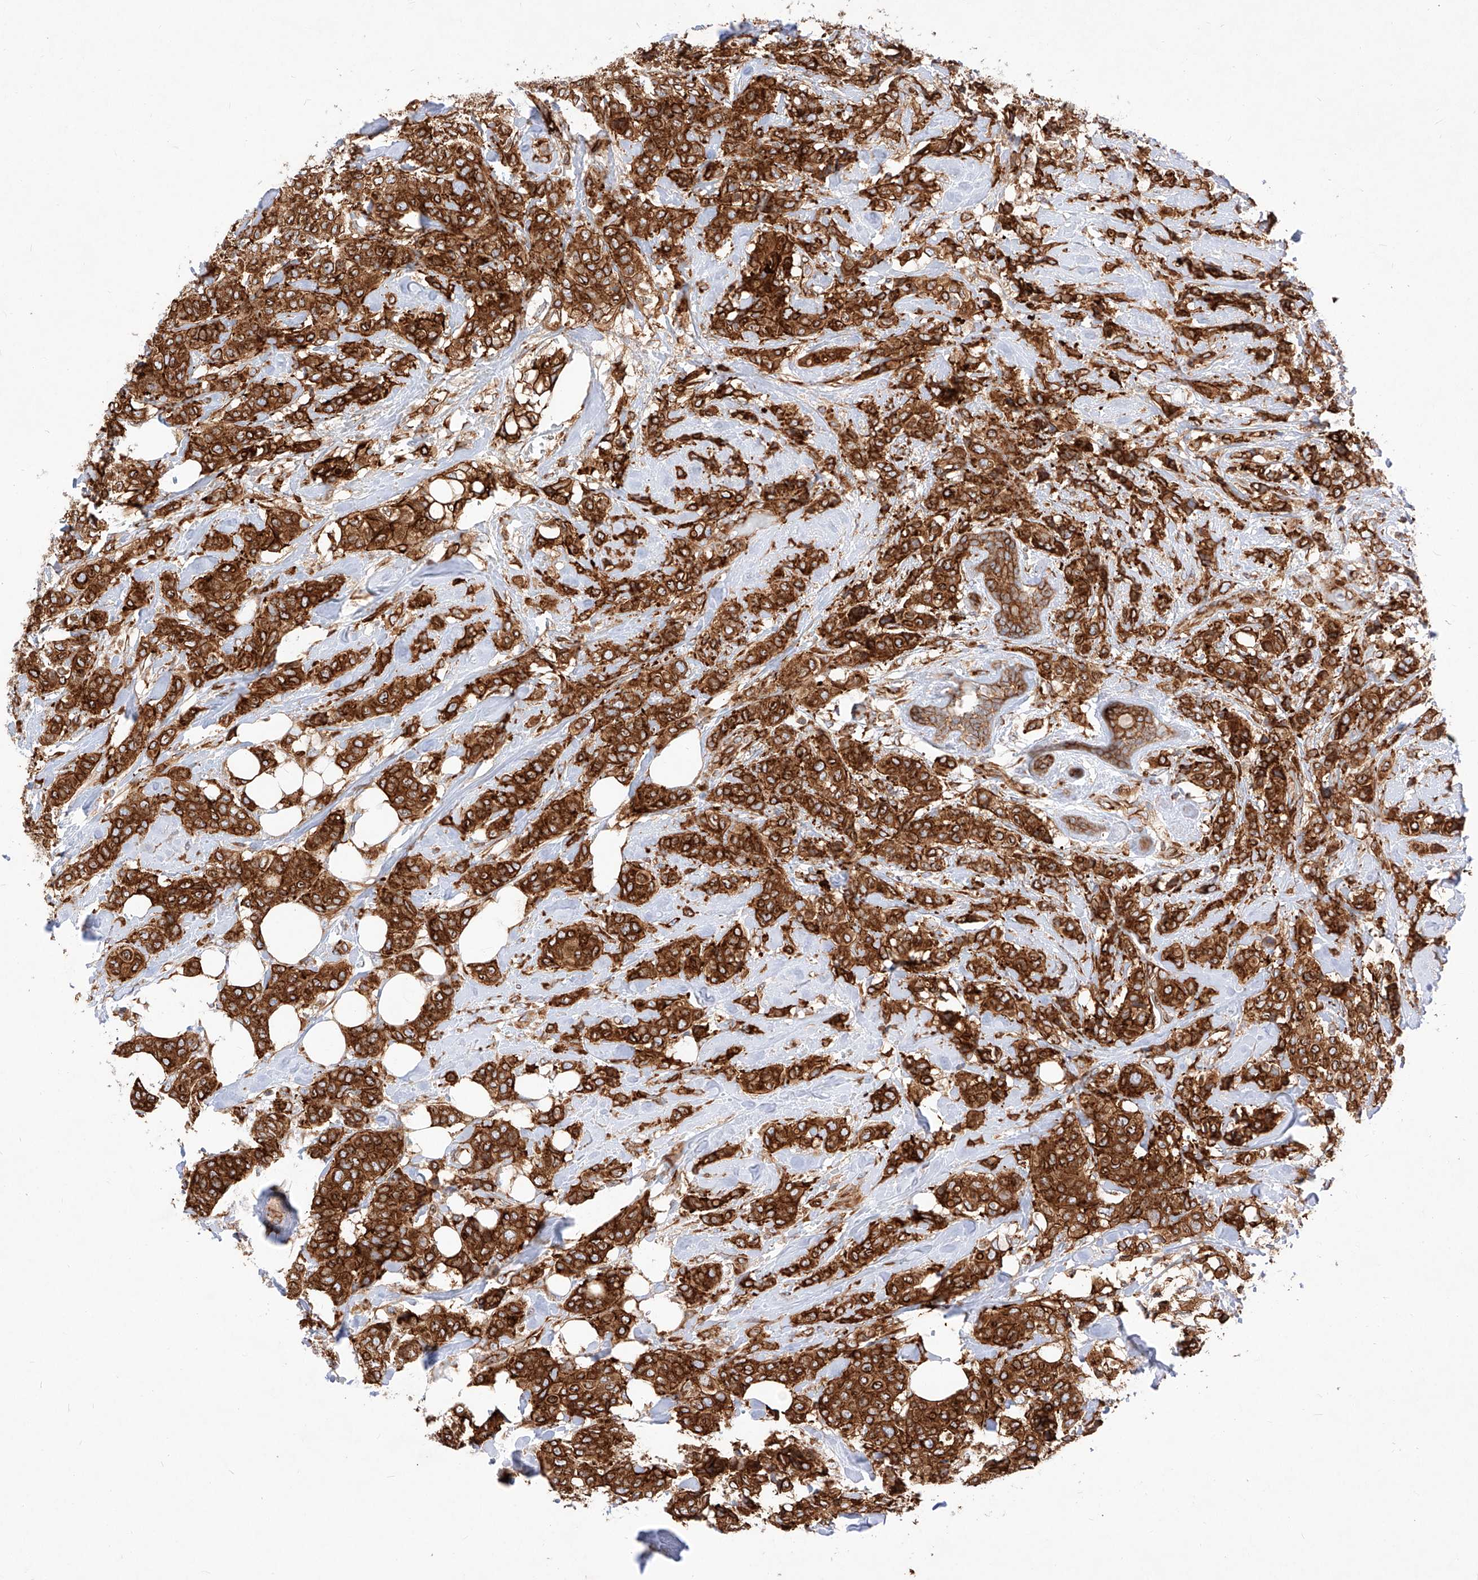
{"staining": {"intensity": "strong", "quantity": ">75%", "location": "cytoplasmic/membranous"}, "tissue": "breast cancer", "cell_type": "Tumor cells", "image_type": "cancer", "snomed": [{"axis": "morphology", "description": "Lobular carcinoma"}, {"axis": "topography", "description": "Breast"}], "caption": "Protein expression analysis of human lobular carcinoma (breast) reveals strong cytoplasmic/membranous staining in approximately >75% of tumor cells.", "gene": "CSGALNACT2", "patient": {"sex": "female", "age": 51}}